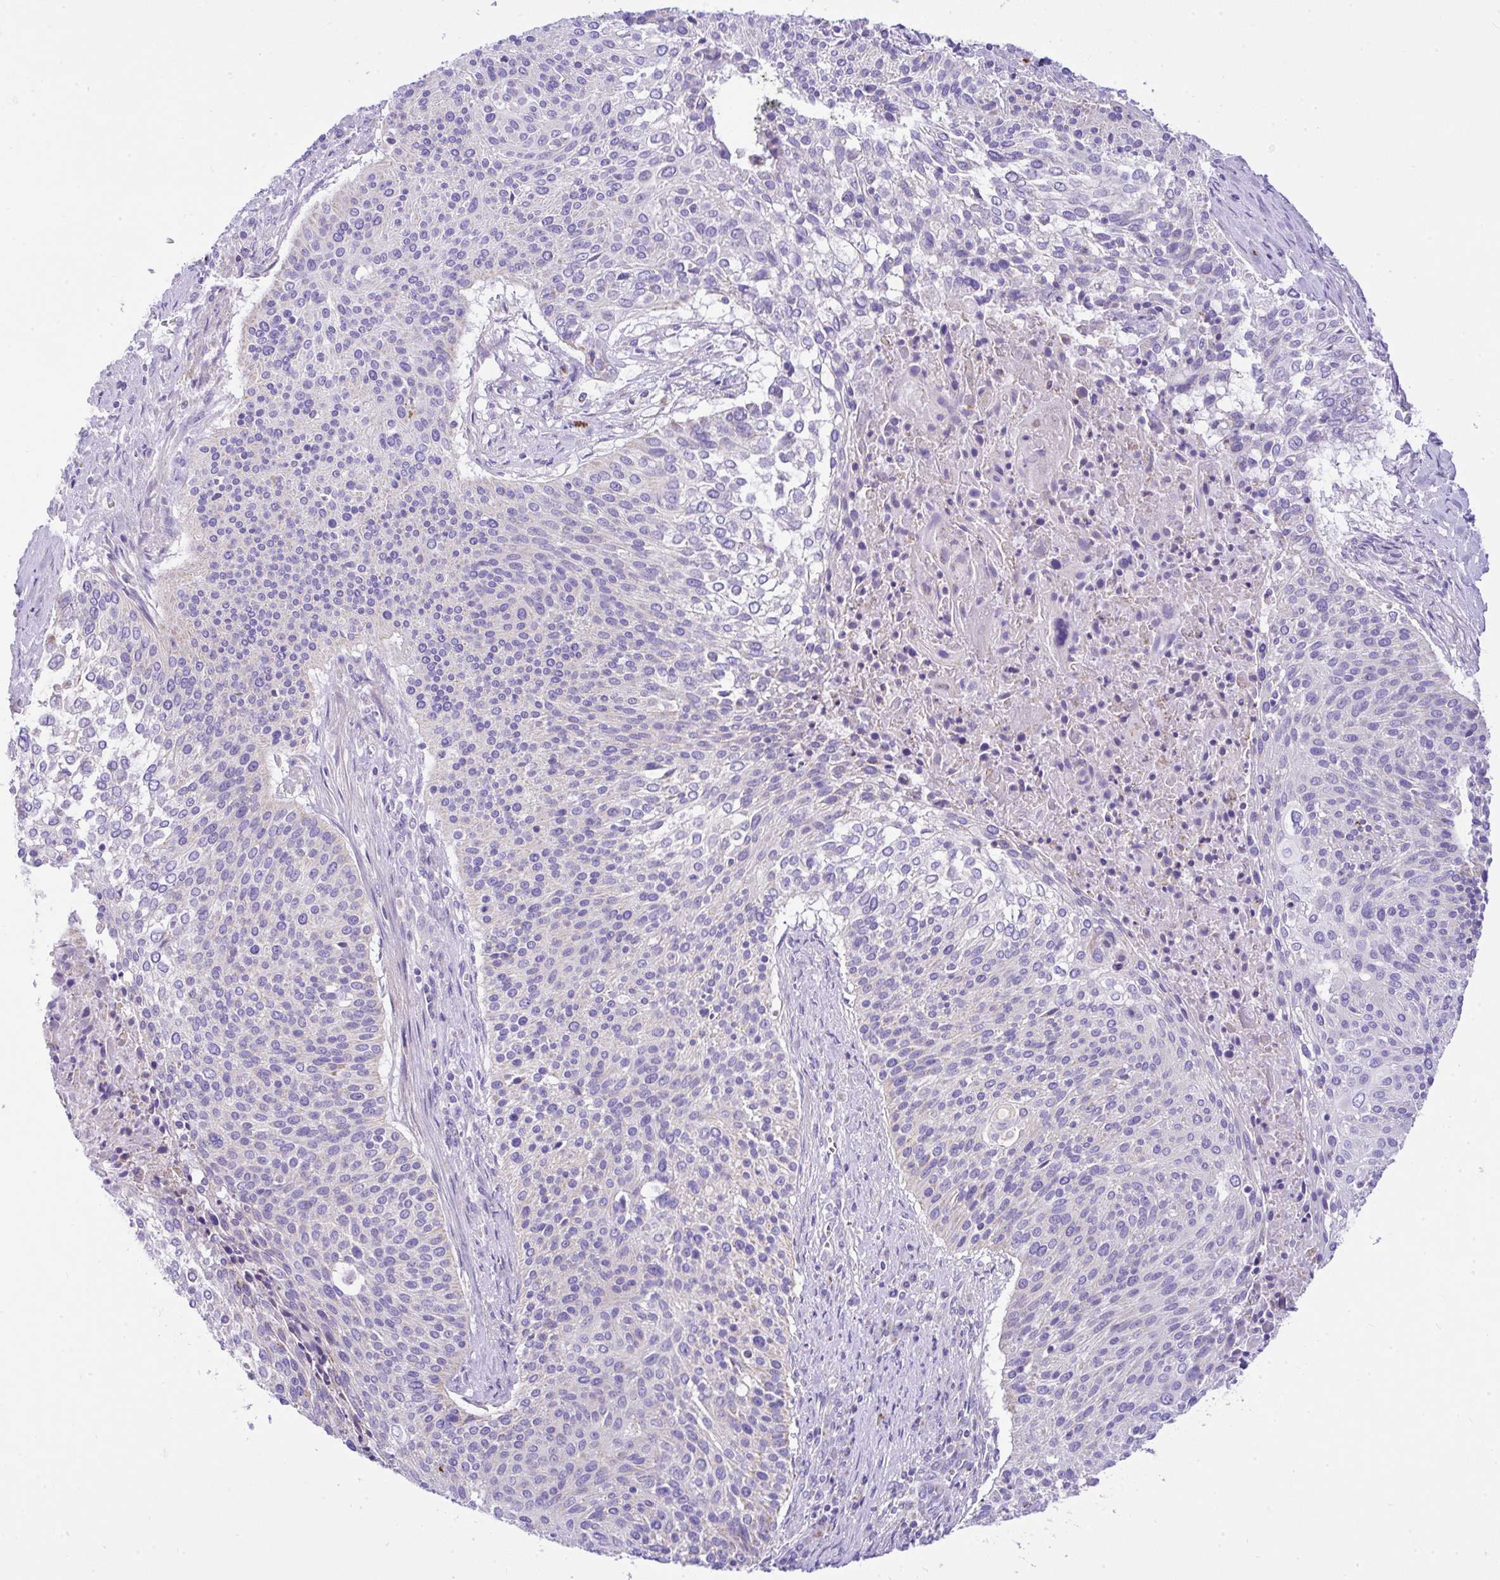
{"staining": {"intensity": "negative", "quantity": "none", "location": "none"}, "tissue": "cervical cancer", "cell_type": "Tumor cells", "image_type": "cancer", "snomed": [{"axis": "morphology", "description": "Squamous cell carcinoma, NOS"}, {"axis": "topography", "description": "Cervix"}], "caption": "Immunohistochemistry (IHC) of cervical squamous cell carcinoma reveals no staining in tumor cells.", "gene": "SLC13A1", "patient": {"sex": "female", "age": 31}}